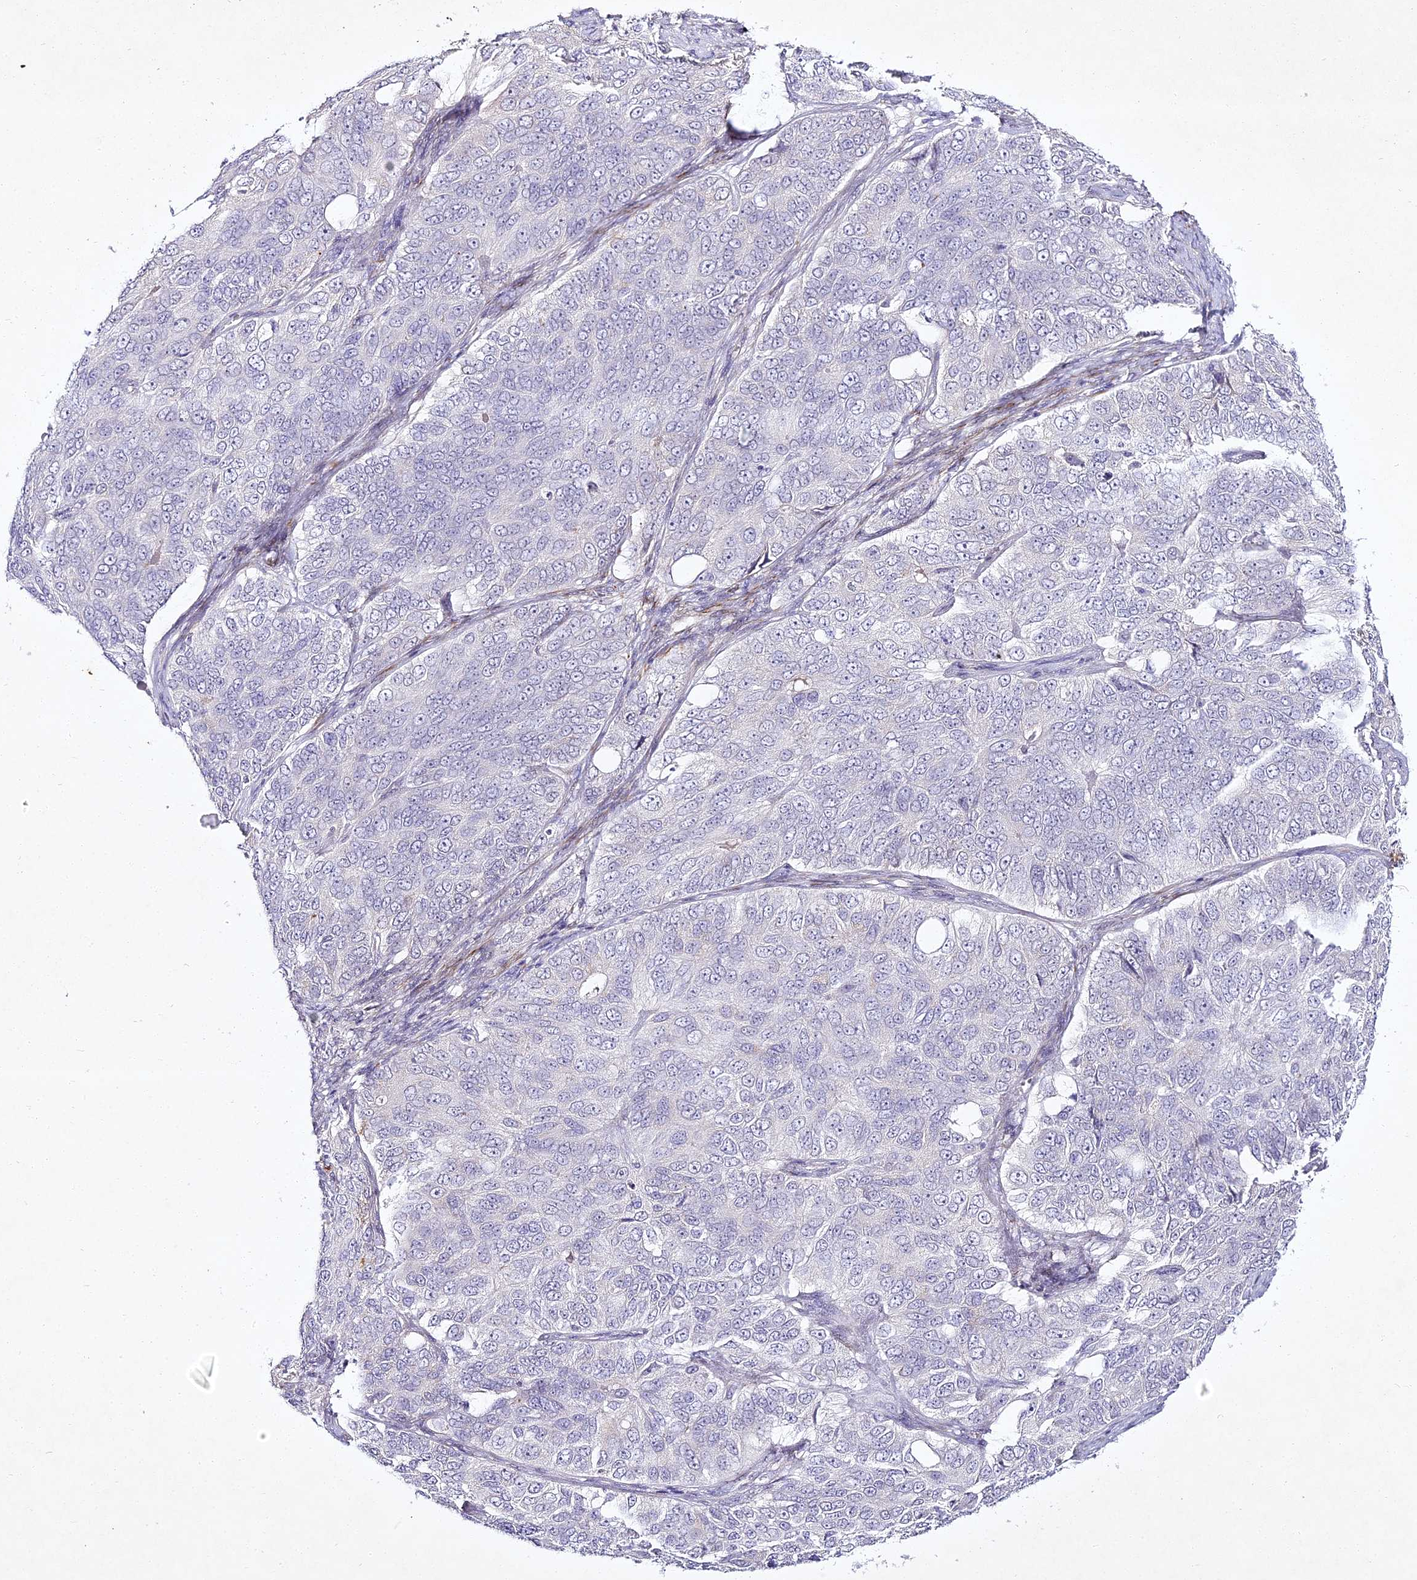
{"staining": {"intensity": "negative", "quantity": "none", "location": "none"}, "tissue": "ovarian cancer", "cell_type": "Tumor cells", "image_type": "cancer", "snomed": [{"axis": "morphology", "description": "Carcinoma, endometroid"}, {"axis": "topography", "description": "Ovary"}], "caption": "Immunohistochemistry micrograph of neoplastic tissue: endometroid carcinoma (ovarian) stained with DAB (3,3'-diaminobenzidine) reveals no significant protein positivity in tumor cells.", "gene": "ALPG", "patient": {"sex": "female", "age": 51}}